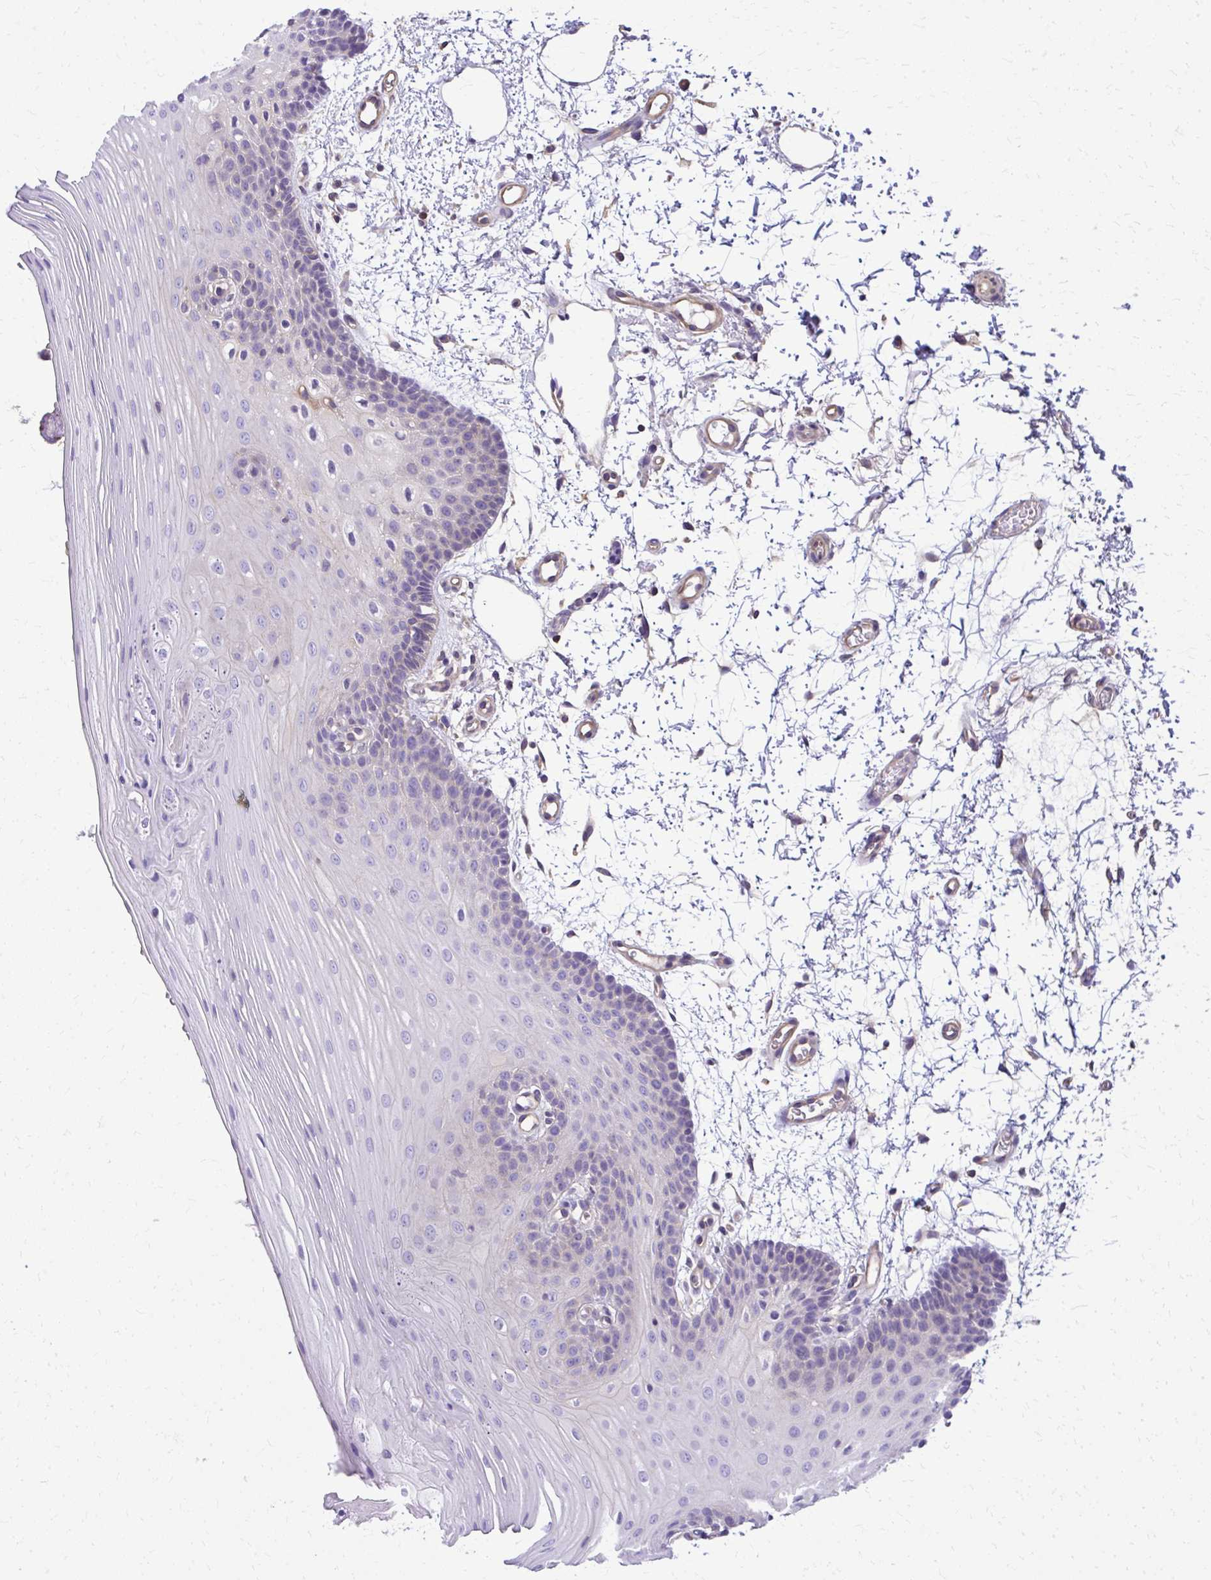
{"staining": {"intensity": "negative", "quantity": "none", "location": "none"}, "tissue": "oral mucosa", "cell_type": "Squamous epithelial cells", "image_type": "normal", "snomed": [{"axis": "morphology", "description": "Normal tissue, NOS"}, {"axis": "topography", "description": "Oral tissue"}], "caption": "IHC micrograph of benign oral mucosa stained for a protein (brown), which shows no positivity in squamous epithelial cells.", "gene": "RUNDC3B", "patient": {"sex": "female", "age": 81}}